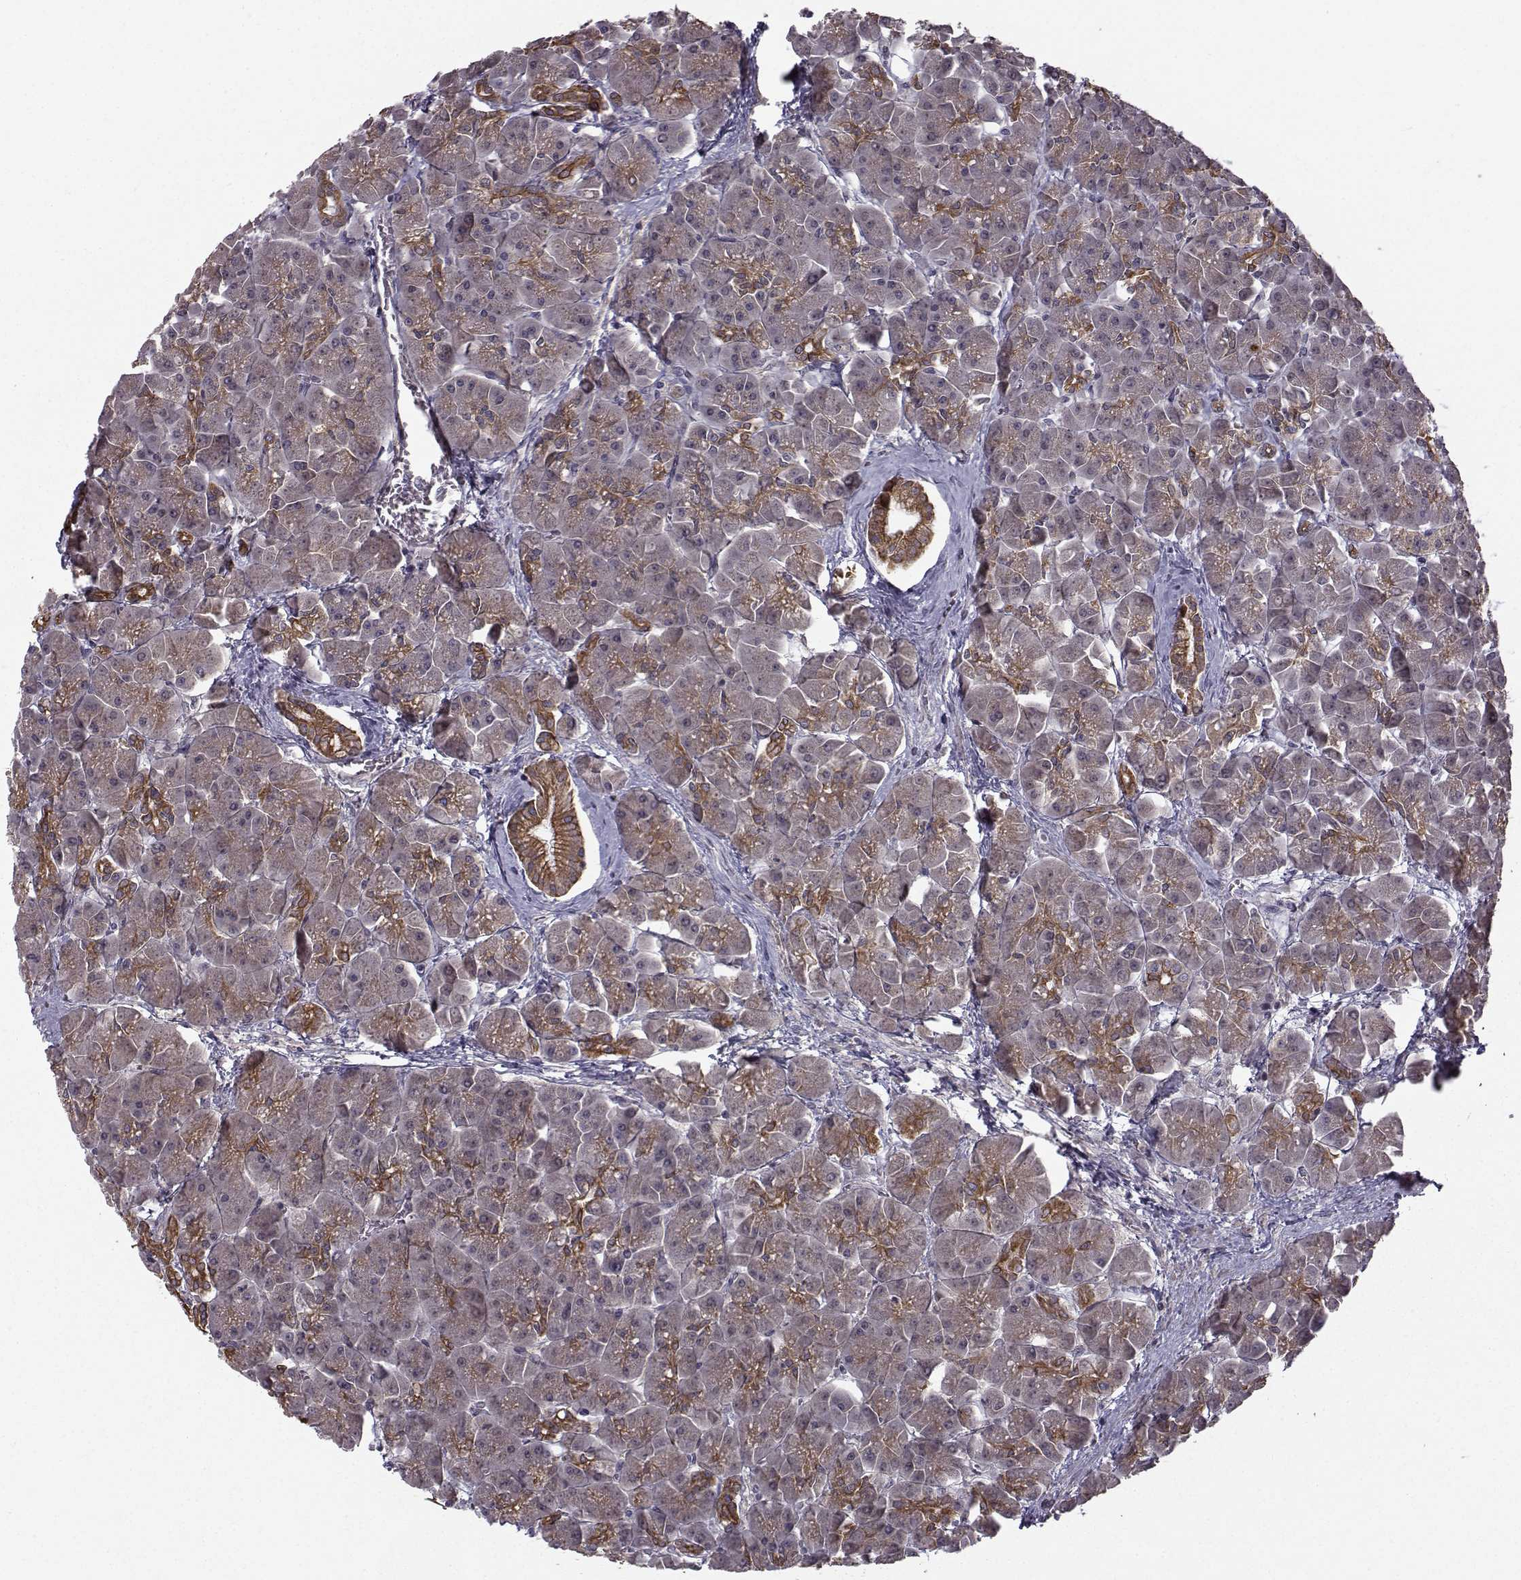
{"staining": {"intensity": "strong", "quantity": "25%-75%", "location": "cytoplasmic/membranous"}, "tissue": "pancreas", "cell_type": "Exocrine glandular cells", "image_type": "normal", "snomed": [{"axis": "morphology", "description": "Normal tissue, NOS"}, {"axis": "topography", "description": "Pancreas"}], "caption": "Immunohistochemistry (IHC) of benign human pancreas shows high levels of strong cytoplasmic/membranous expression in about 25%-75% of exocrine glandular cells. (DAB = brown stain, brightfield microscopy at high magnification).", "gene": "APC", "patient": {"sex": "male", "age": 70}}